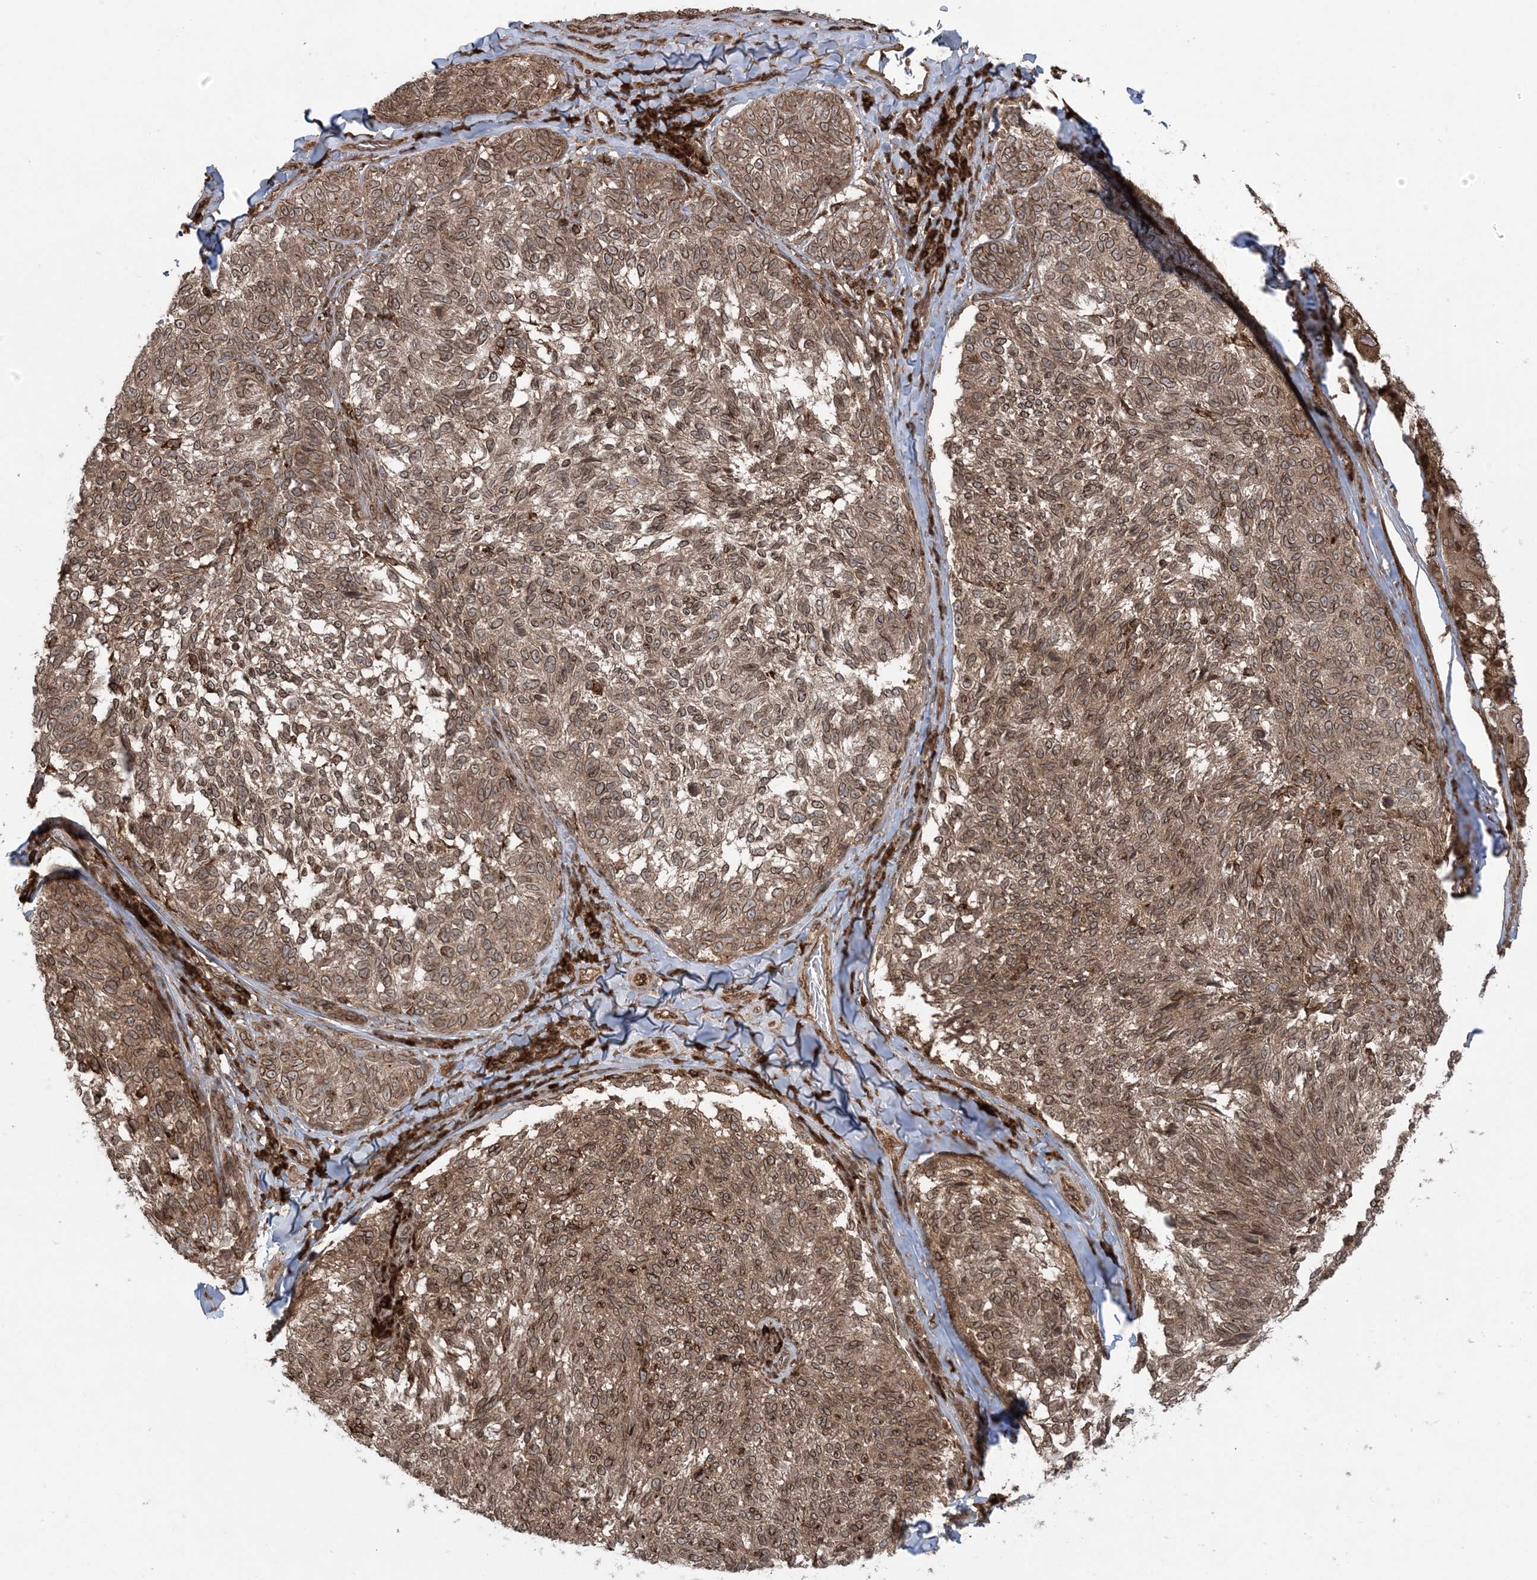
{"staining": {"intensity": "moderate", "quantity": ">75%", "location": "cytoplasmic/membranous,nuclear"}, "tissue": "melanoma", "cell_type": "Tumor cells", "image_type": "cancer", "snomed": [{"axis": "morphology", "description": "Malignant melanoma, NOS"}, {"axis": "topography", "description": "Skin"}], "caption": "The photomicrograph shows a brown stain indicating the presence of a protein in the cytoplasmic/membranous and nuclear of tumor cells in melanoma.", "gene": "DDX19B", "patient": {"sex": "female", "age": 73}}